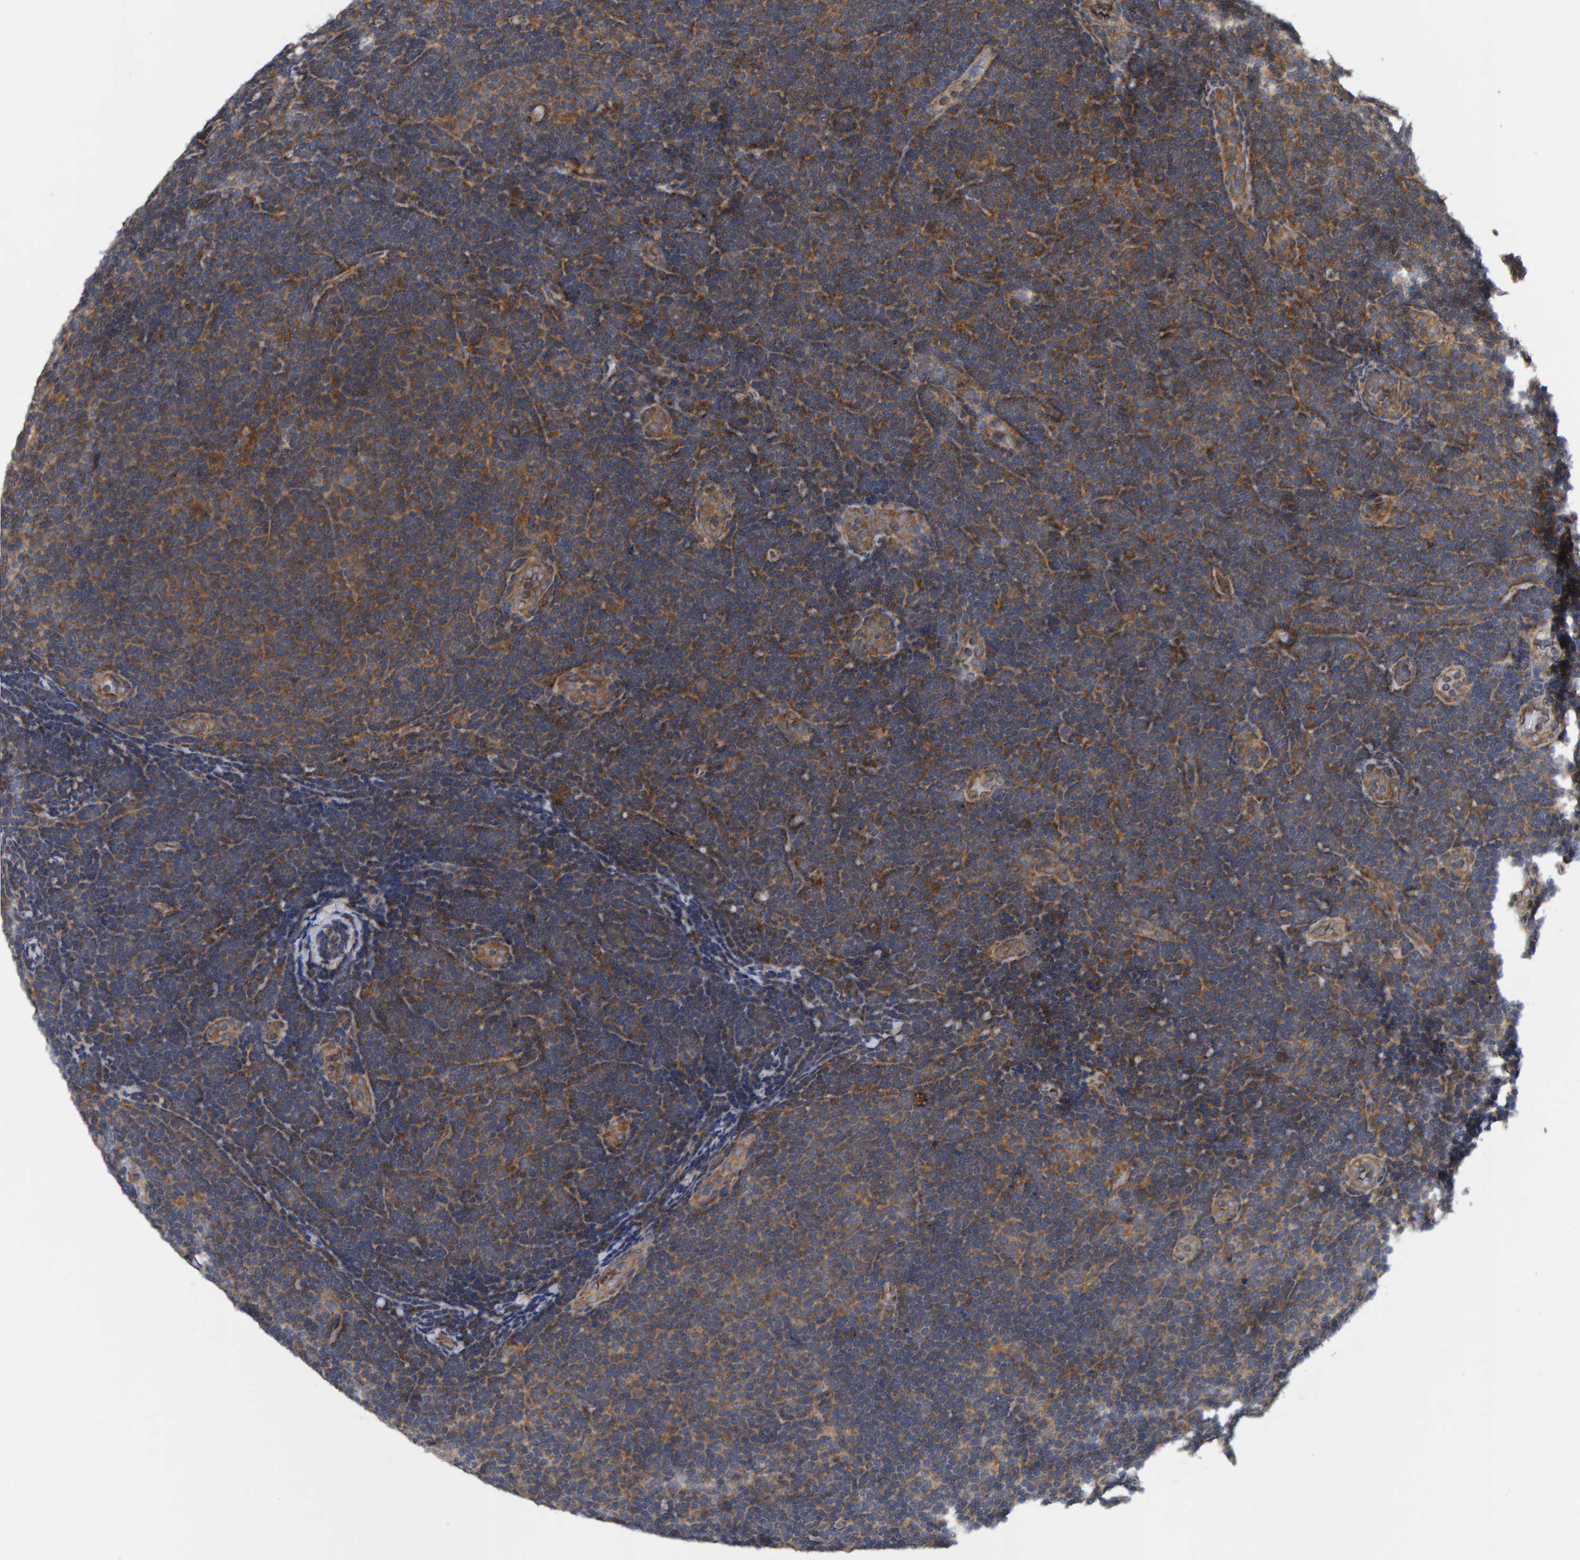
{"staining": {"intensity": "moderate", "quantity": ">75%", "location": "cytoplasmic/membranous"}, "tissue": "lymphoma", "cell_type": "Tumor cells", "image_type": "cancer", "snomed": [{"axis": "morphology", "description": "Hodgkin's disease, NOS"}, {"axis": "topography", "description": "Lymph node"}], "caption": "A micrograph of lymphoma stained for a protein reveals moderate cytoplasmic/membranous brown staining in tumor cells.", "gene": "GAB2", "patient": {"sex": "female", "age": 57}}